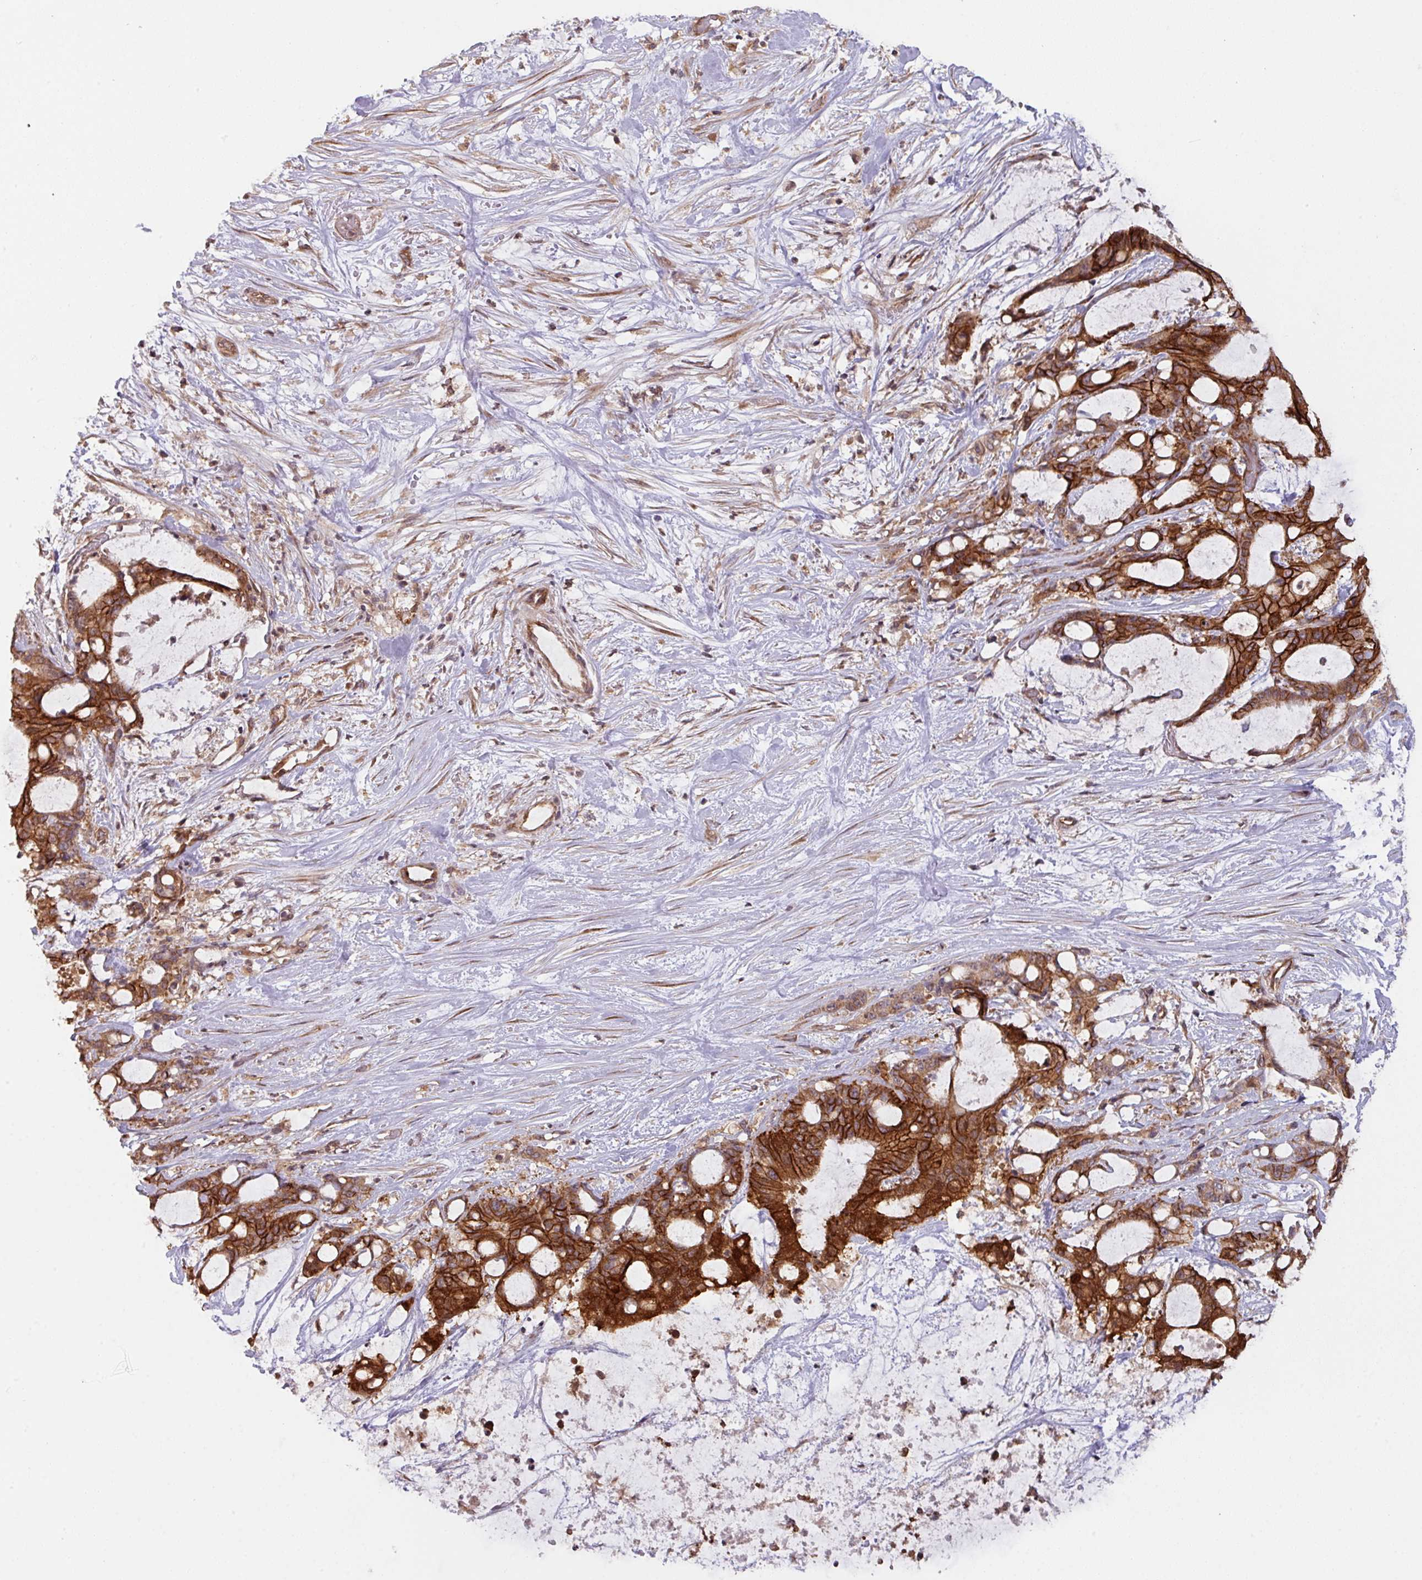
{"staining": {"intensity": "strong", "quantity": ">75%", "location": "cytoplasmic/membranous"}, "tissue": "liver cancer", "cell_type": "Tumor cells", "image_type": "cancer", "snomed": [{"axis": "morphology", "description": "Normal tissue, NOS"}, {"axis": "morphology", "description": "Cholangiocarcinoma"}, {"axis": "topography", "description": "Liver"}, {"axis": "topography", "description": "Peripheral nerve tissue"}], "caption": "Liver cancer stained for a protein shows strong cytoplasmic/membranous positivity in tumor cells.", "gene": "CYFIP2", "patient": {"sex": "female", "age": 73}}